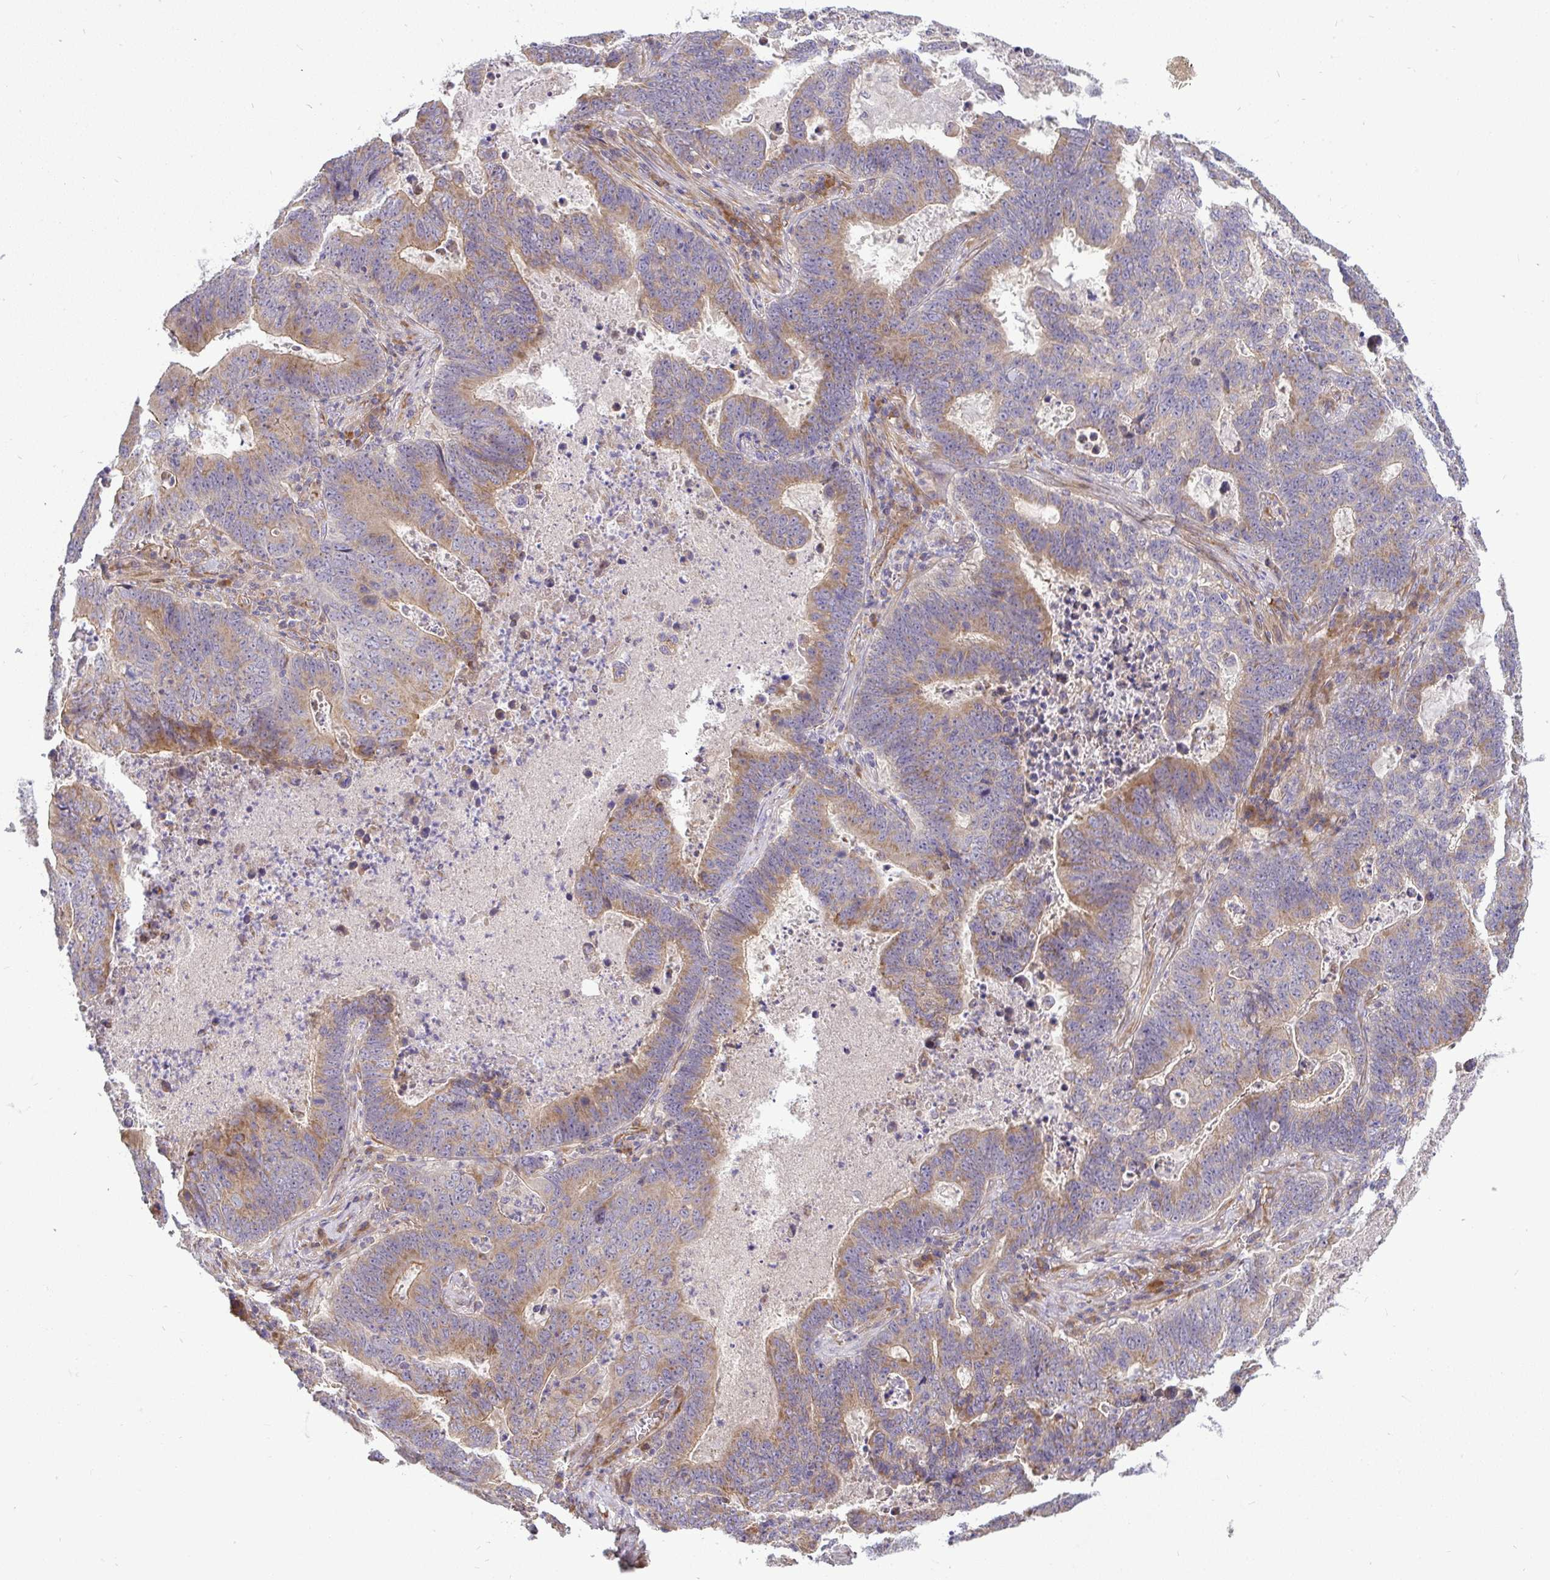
{"staining": {"intensity": "moderate", "quantity": ">75%", "location": "cytoplasmic/membranous"}, "tissue": "lung cancer", "cell_type": "Tumor cells", "image_type": "cancer", "snomed": [{"axis": "morphology", "description": "Aneuploidy"}, {"axis": "morphology", "description": "Adenocarcinoma, NOS"}, {"axis": "morphology", "description": "Adenocarcinoma primary or metastatic"}, {"axis": "topography", "description": "Lung"}], "caption": "A histopathology image showing moderate cytoplasmic/membranous positivity in about >75% of tumor cells in adenocarcinoma (lung), as visualized by brown immunohistochemical staining.", "gene": "B4GALT6", "patient": {"sex": "female", "age": 75}}